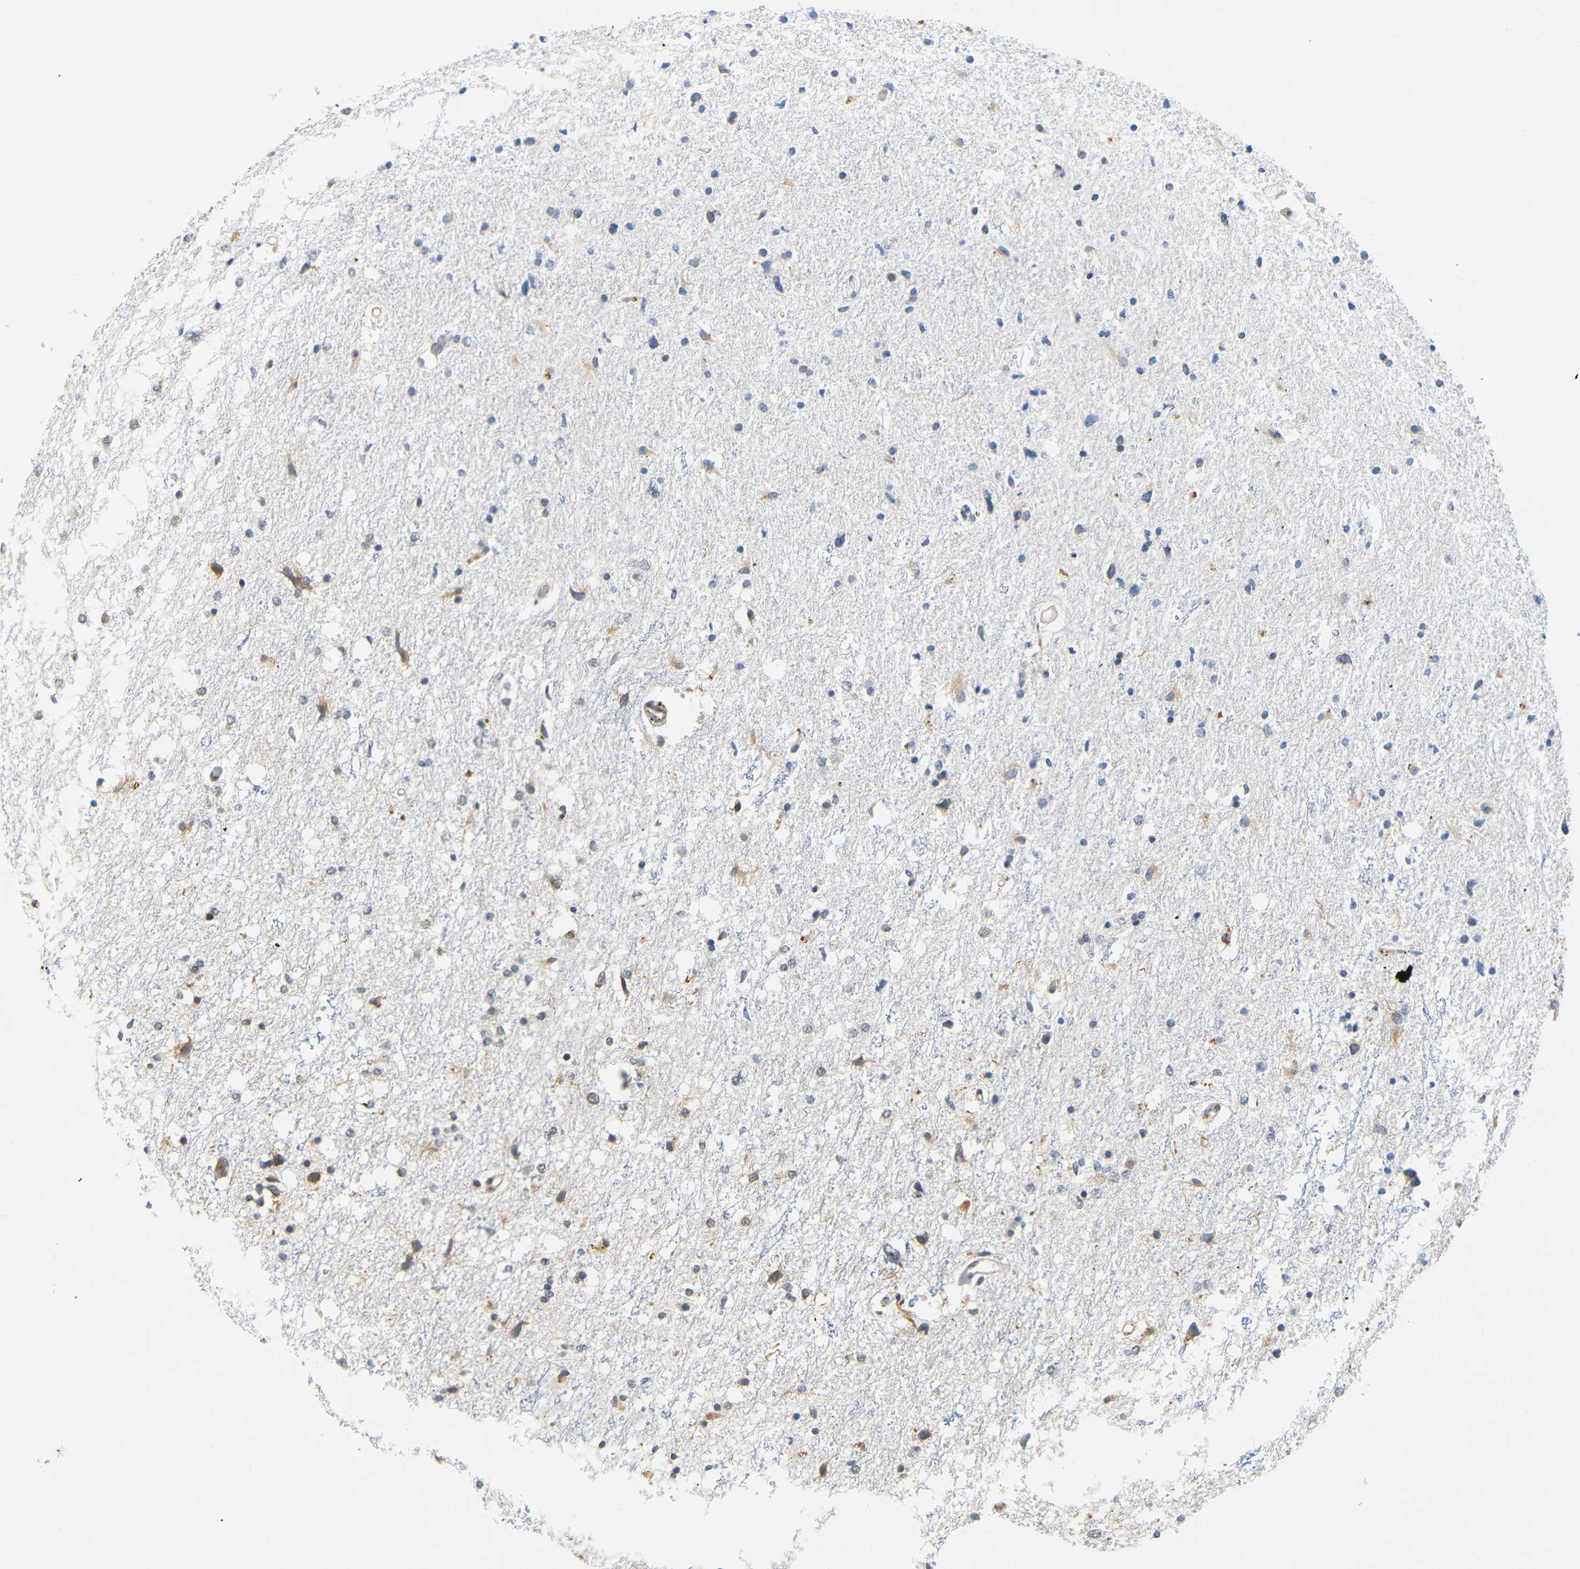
{"staining": {"intensity": "weak", "quantity": "<25%", "location": "cytoplasmic/membranous,nuclear"}, "tissue": "glioma", "cell_type": "Tumor cells", "image_type": "cancer", "snomed": [{"axis": "morphology", "description": "Glioma, malignant, High grade"}, {"axis": "topography", "description": "Brain"}], "caption": "Immunohistochemistry photomicrograph of human glioma stained for a protein (brown), which shows no expression in tumor cells. (Stains: DAB (3,3'-diaminobenzidine) IHC with hematoxylin counter stain, Microscopy: brightfield microscopy at high magnification).", "gene": "GJA5", "patient": {"sex": "female", "age": 59}}